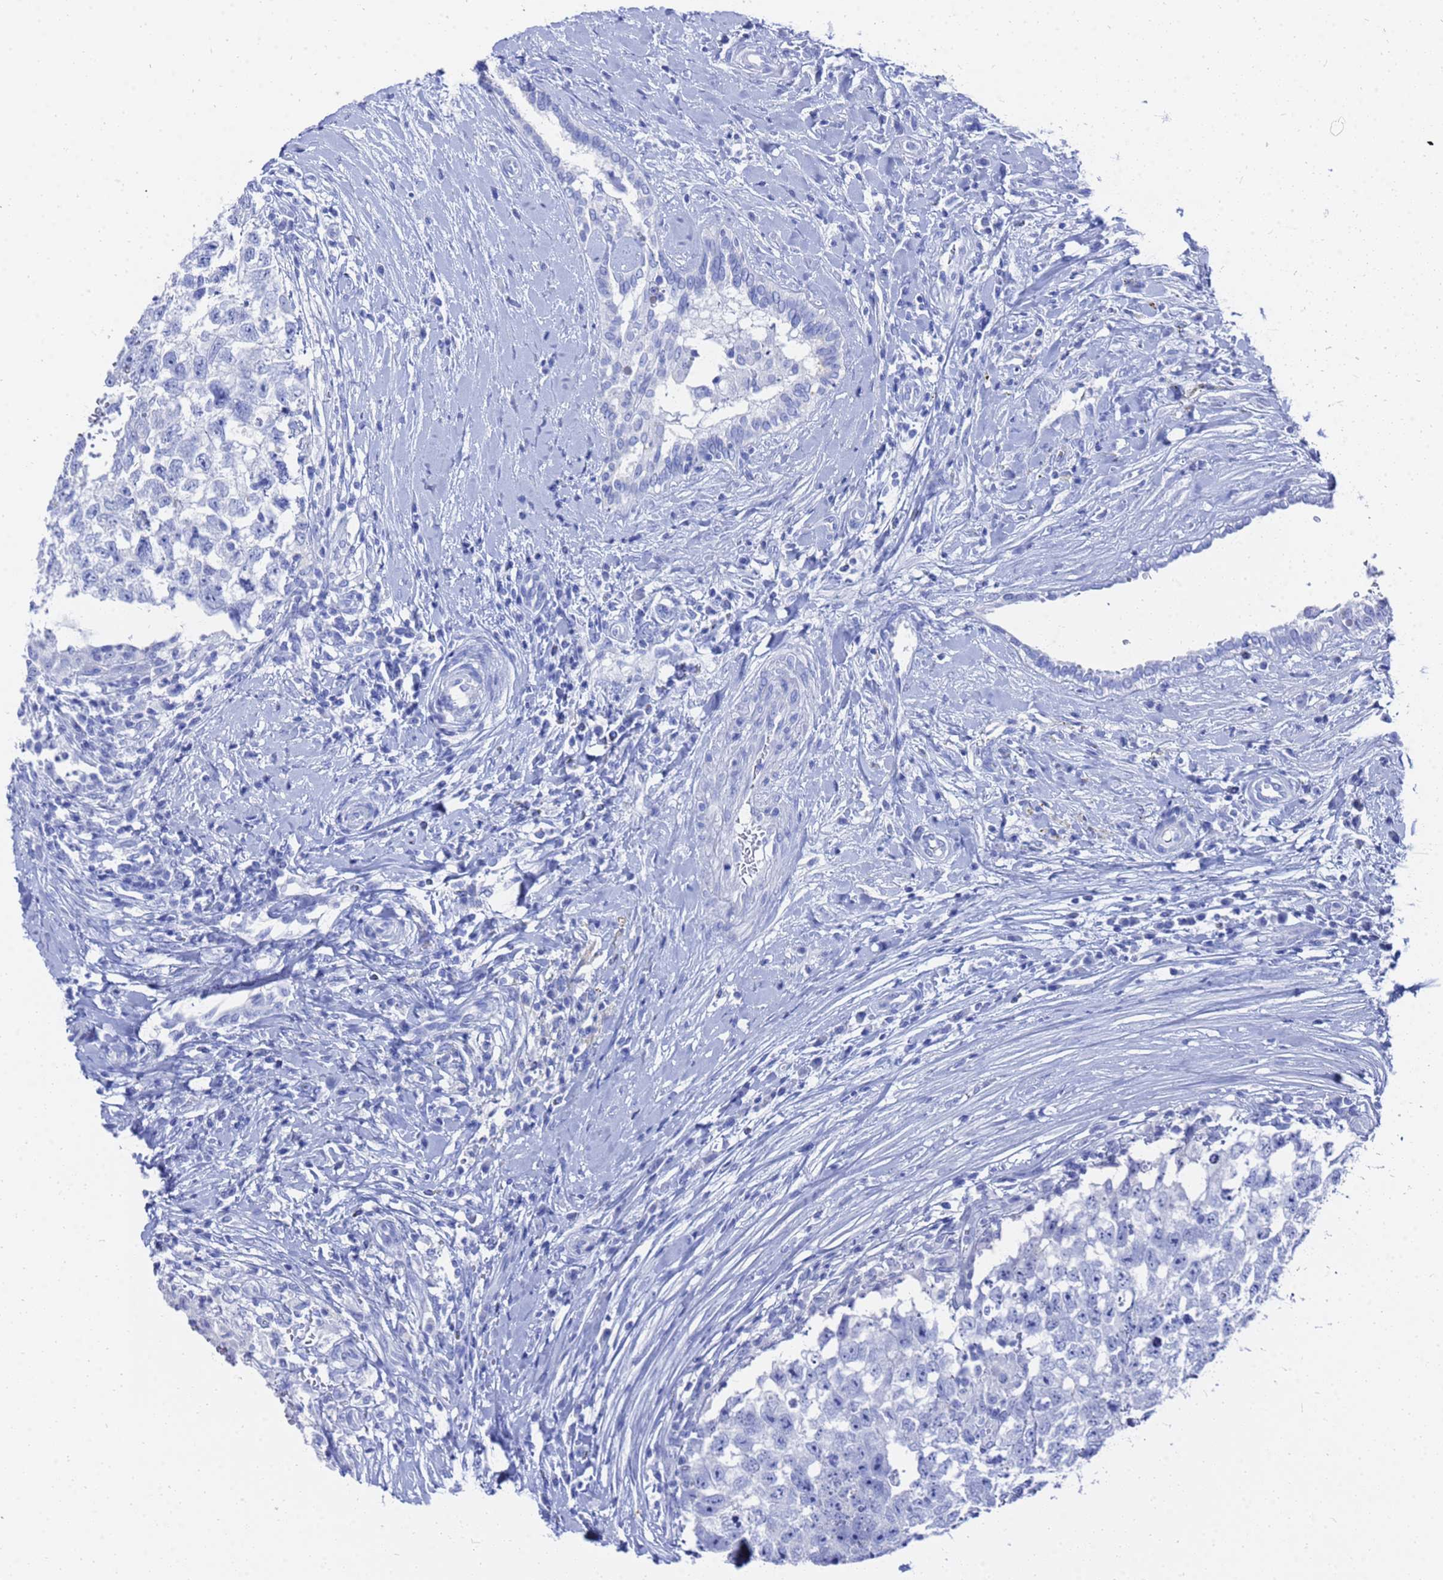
{"staining": {"intensity": "negative", "quantity": "none", "location": "none"}, "tissue": "testis cancer", "cell_type": "Tumor cells", "image_type": "cancer", "snomed": [{"axis": "morphology", "description": "Seminoma, NOS"}, {"axis": "morphology", "description": "Carcinoma, Embryonal, NOS"}, {"axis": "topography", "description": "Testis"}], "caption": "Testis cancer (seminoma) stained for a protein using immunohistochemistry exhibits no expression tumor cells.", "gene": "GGT1", "patient": {"sex": "male", "age": 29}}